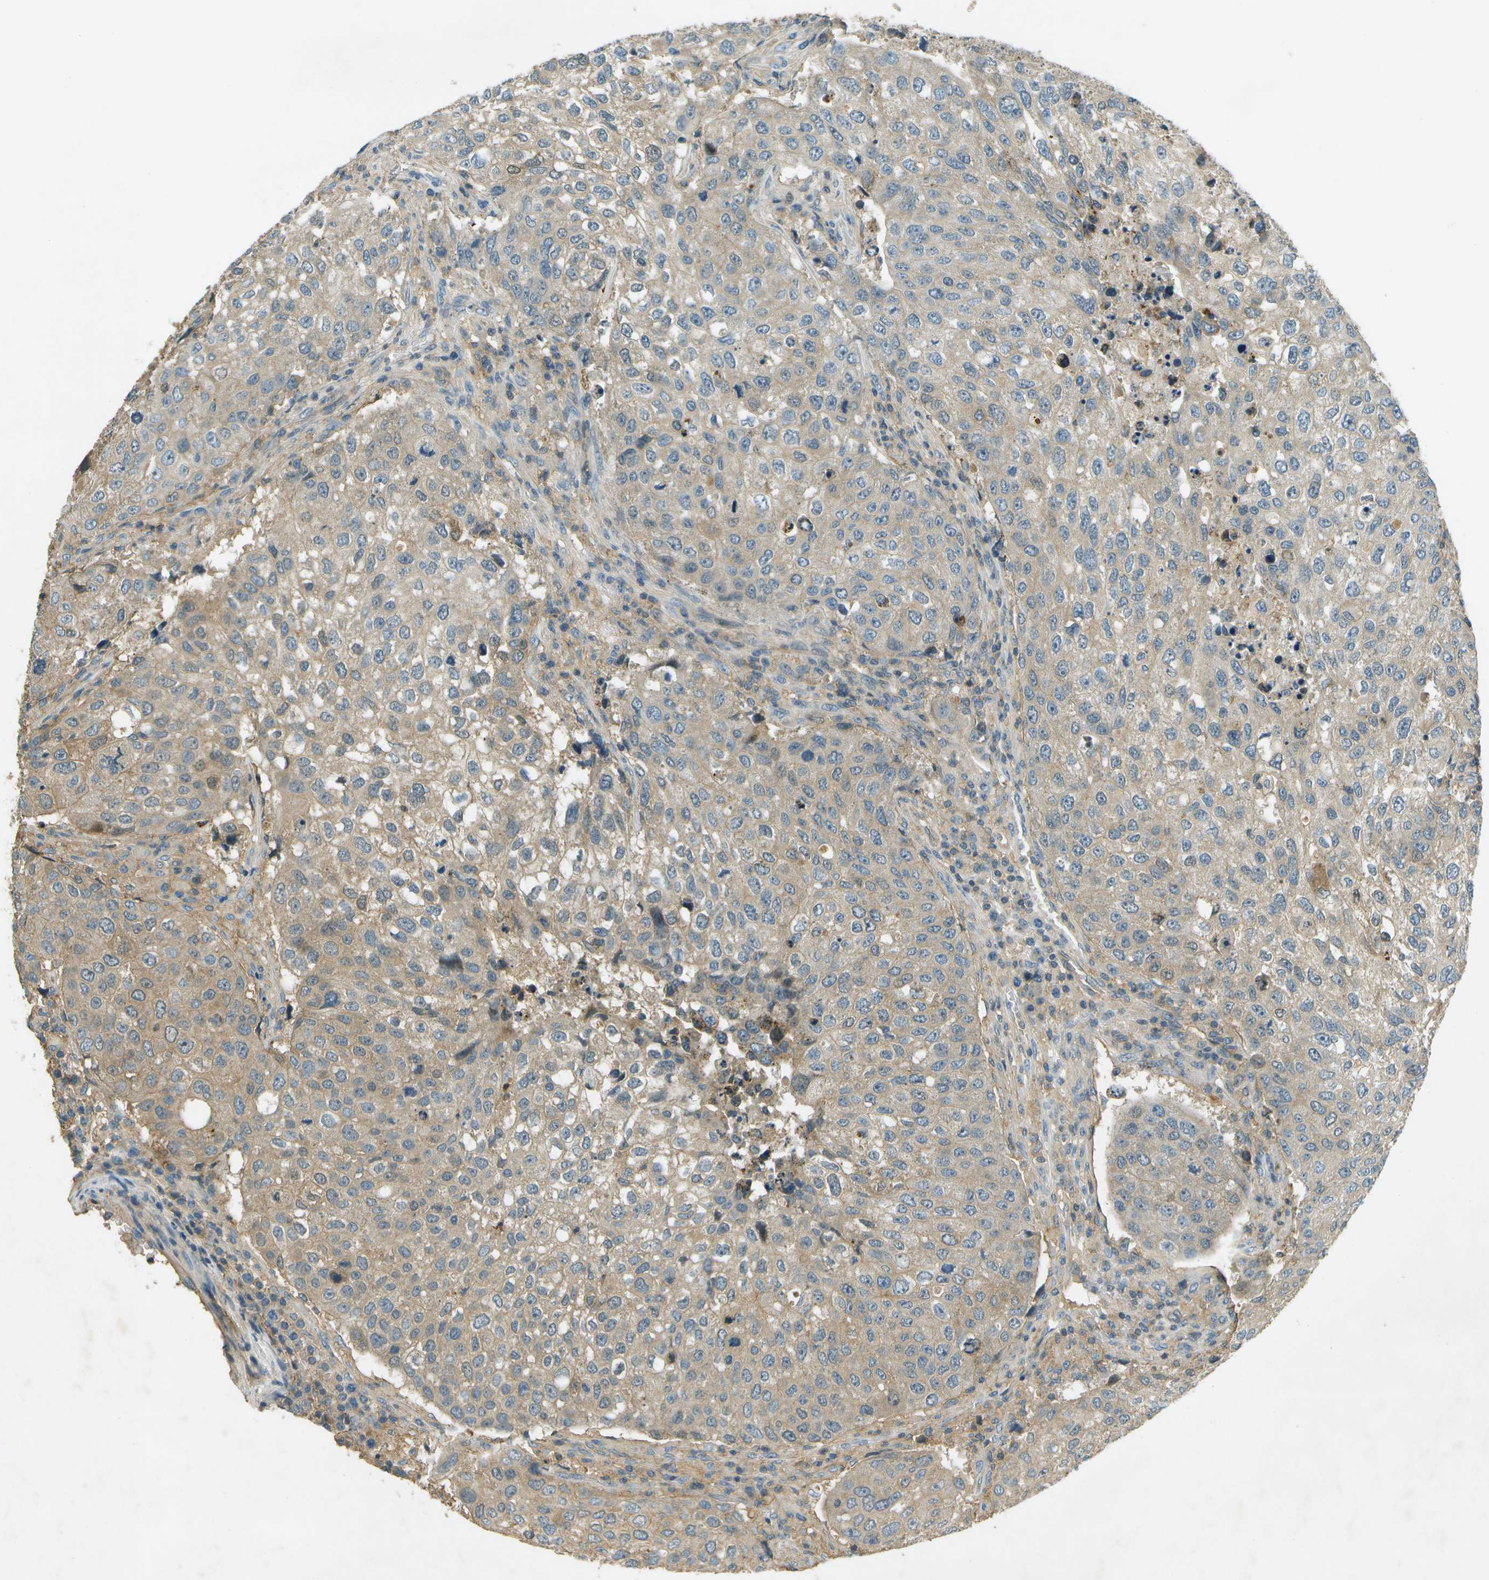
{"staining": {"intensity": "weak", "quantity": ">75%", "location": "cytoplasmic/membranous"}, "tissue": "urothelial cancer", "cell_type": "Tumor cells", "image_type": "cancer", "snomed": [{"axis": "morphology", "description": "Urothelial carcinoma, High grade"}, {"axis": "topography", "description": "Lymph node"}, {"axis": "topography", "description": "Urinary bladder"}], "caption": "DAB (3,3'-diaminobenzidine) immunohistochemical staining of human urothelial cancer exhibits weak cytoplasmic/membranous protein positivity in approximately >75% of tumor cells.", "gene": "NUDT4", "patient": {"sex": "male", "age": 51}}